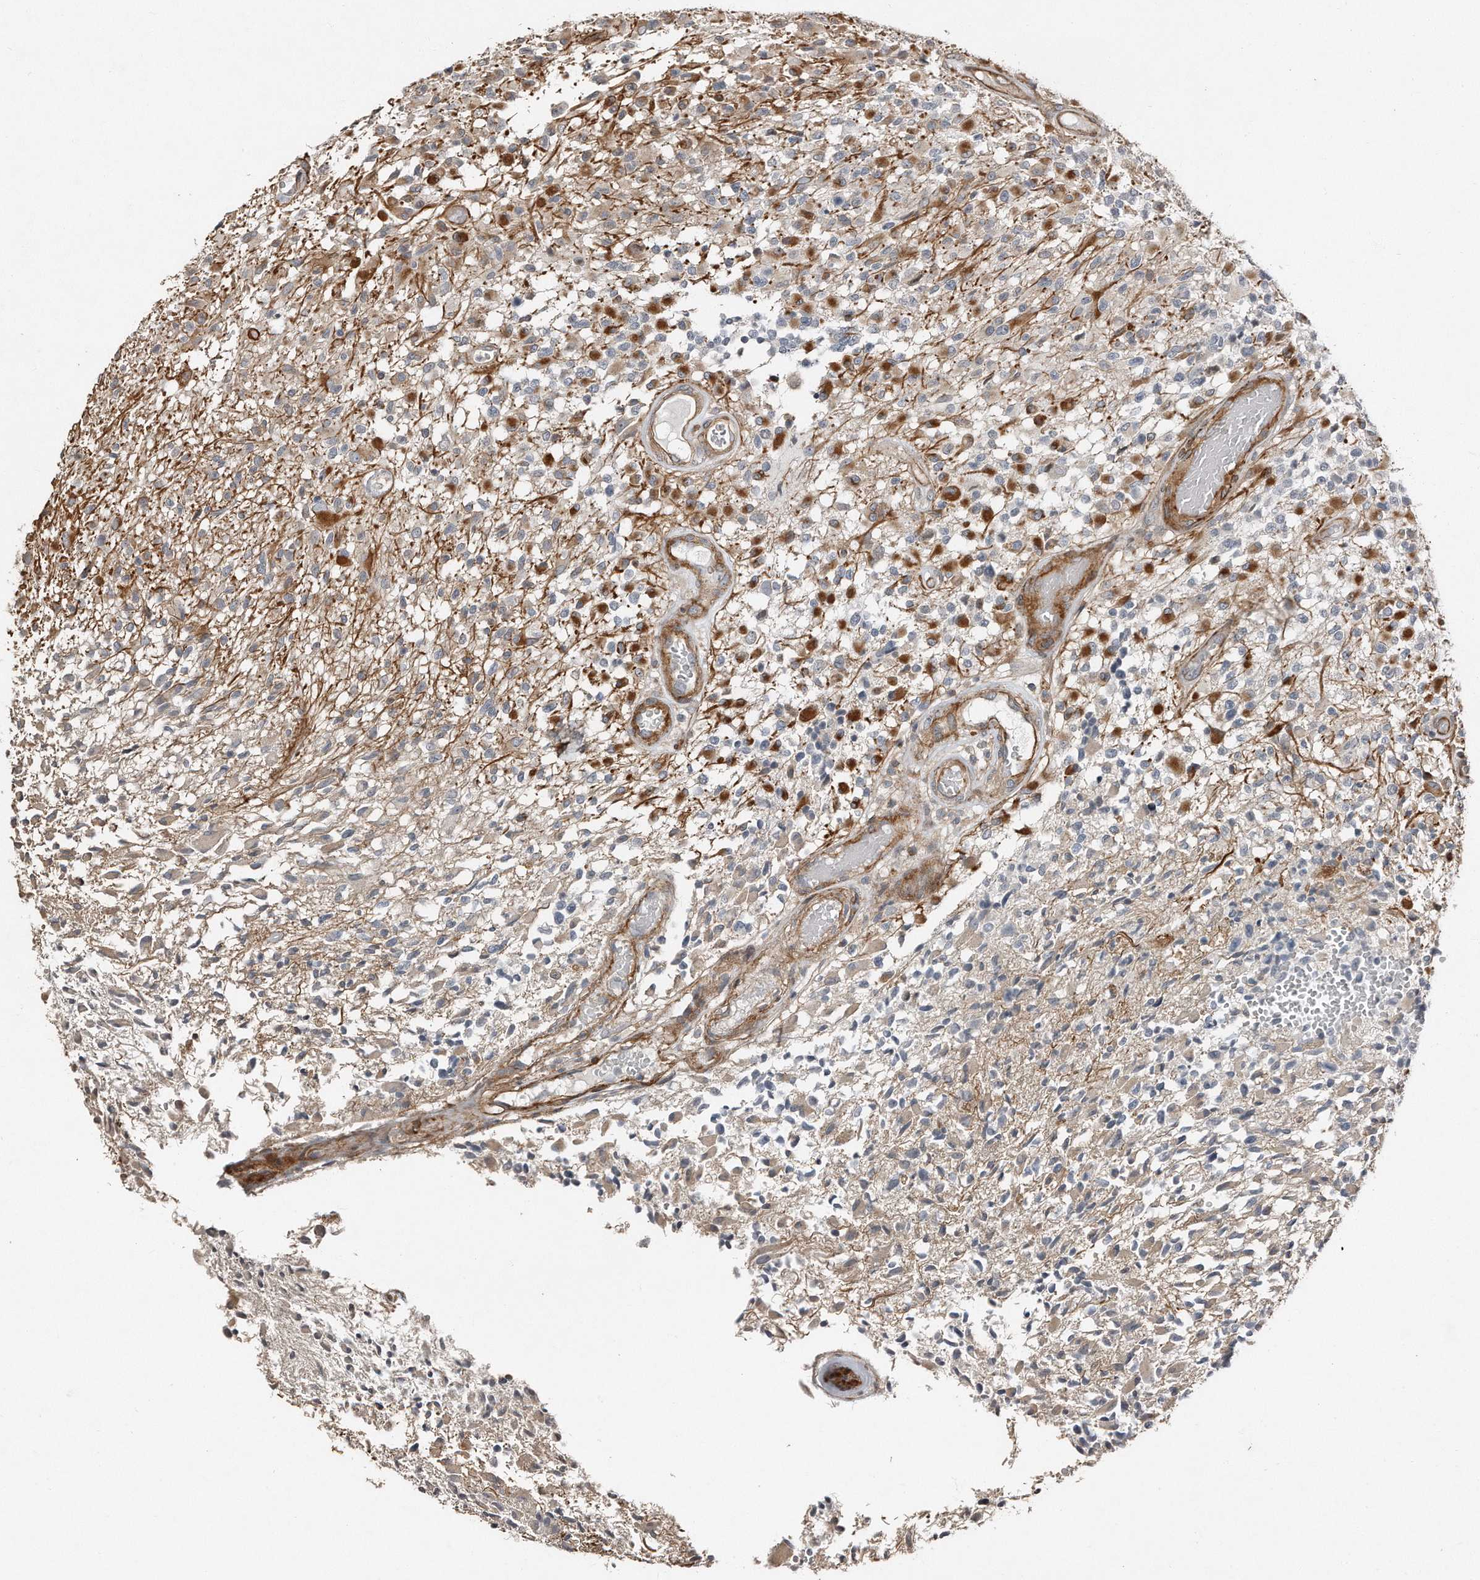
{"staining": {"intensity": "moderate", "quantity": "<25%", "location": "cytoplasmic/membranous"}, "tissue": "glioma", "cell_type": "Tumor cells", "image_type": "cancer", "snomed": [{"axis": "morphology", "description": "Glioma, malignant, High grade"}, {"axis": "morphology", "description": "Glioblastoma, NOS"}, {"axis": "topography", "description": "Brain"}], "caption": "Immunohistochemical staining of glioma exhibits low levels of moderate cytoplasmic/membranous protein staining in about <25% of tumor cells.", "gene": "SNAP47", "patient": {"sex": "male", "age": 60}}